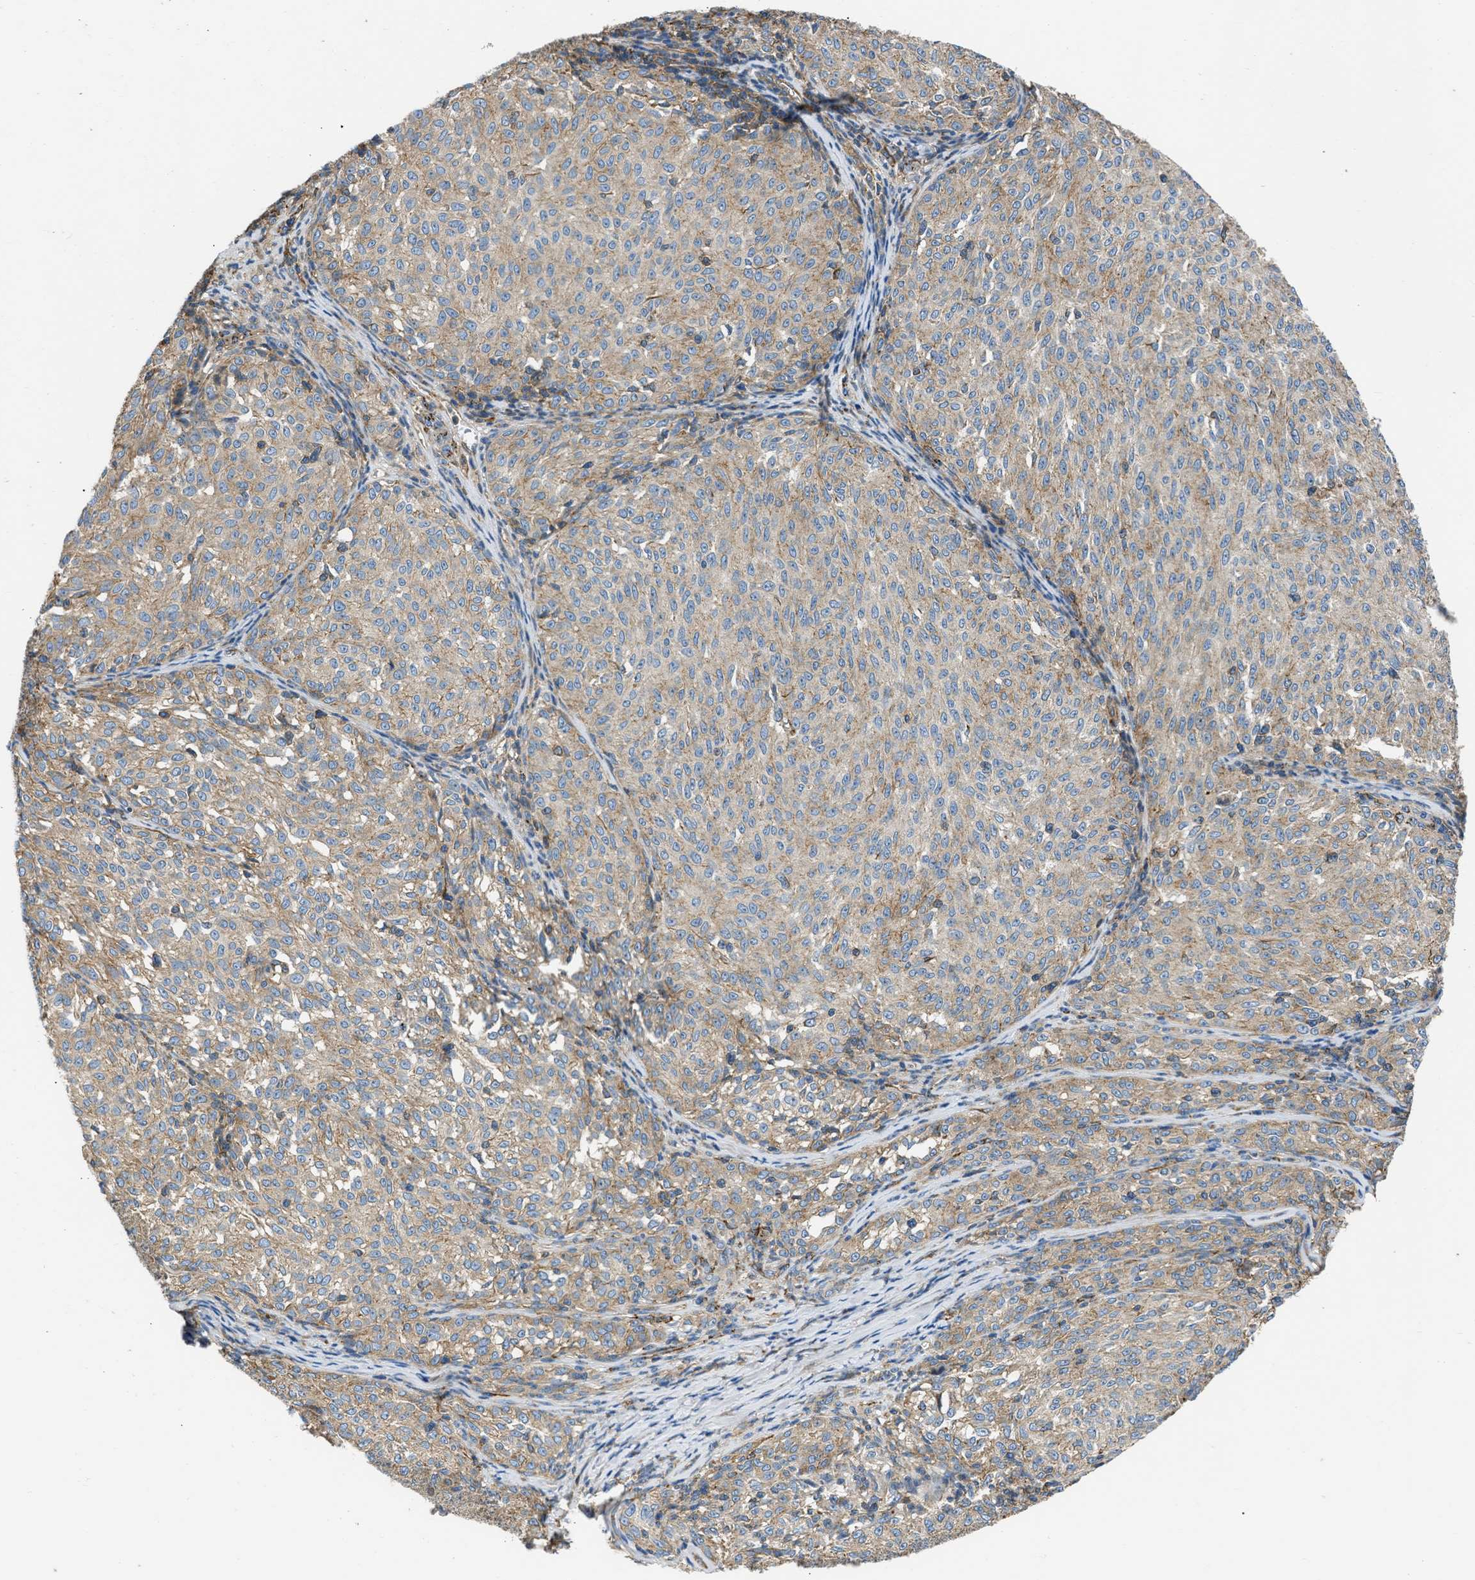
{"staining": {"intensity": "moderate", "quantity": "<25%", "location": "cytoplasmic/membranous"}, "tissue": "melanoma", "cell_type": "Tumor cells", "image_type": "cancer", "snomed": [{"axis": "morphology", "description": "Malignant melanoma, NOS"}, {"axis": "topography", "description": "Skin"}], "caption": "Malignant melanoma was stained to show a protein in brown. There is low levels of moderate cytoplasmic/membranous expression in approximately <25% of tumor cells. The staining was performed using DAB to visualize the protein expression in brown, while the nuclei were stained in blue with hematoxylin (Magnification: 20x).", "gene": "SEPTIN2", "patient": {"sex": "female", "age": 72}}